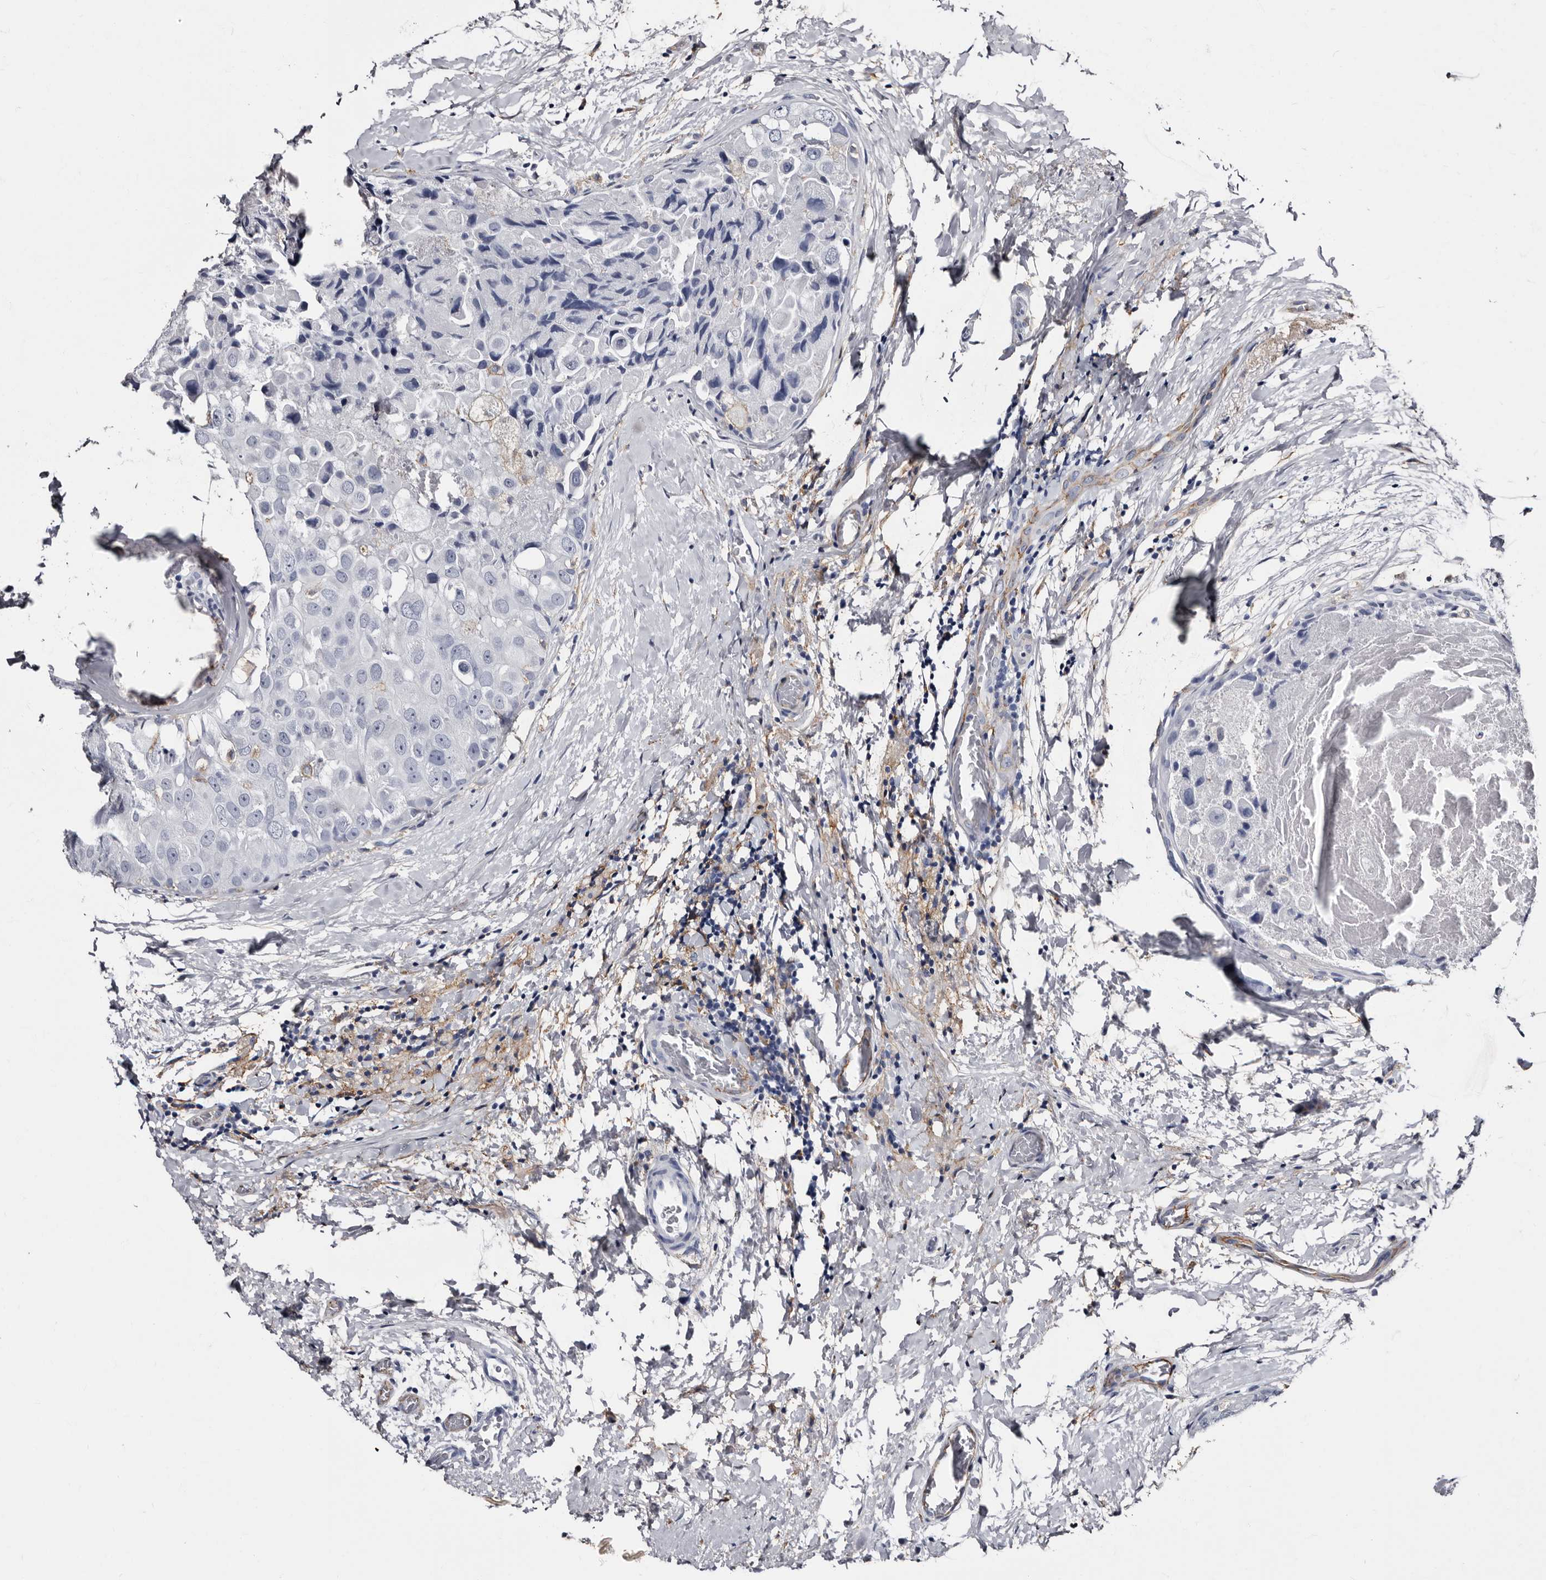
{"staining": {"intensity": "negative", "quantity": "none", "location": "none"}, "tissue": "breast cancer", "cell_type": "Tumor cells", "image_type": "cancer", "snomed": [{"axis": "morphology", "description": "Duct carcinoma"}, {"axis": "topography", "description": "Breast"}], "caption": "IHC micrograph of neoplastic tissue: breast cancer (invasive ductal carcinoma) stained with DAB (3,3'-diaminobenzidine) reveals no significant protein expression in tumor cells.", "gene": "EPB41L3", "patient": {"sex": "female", "age": 62}}